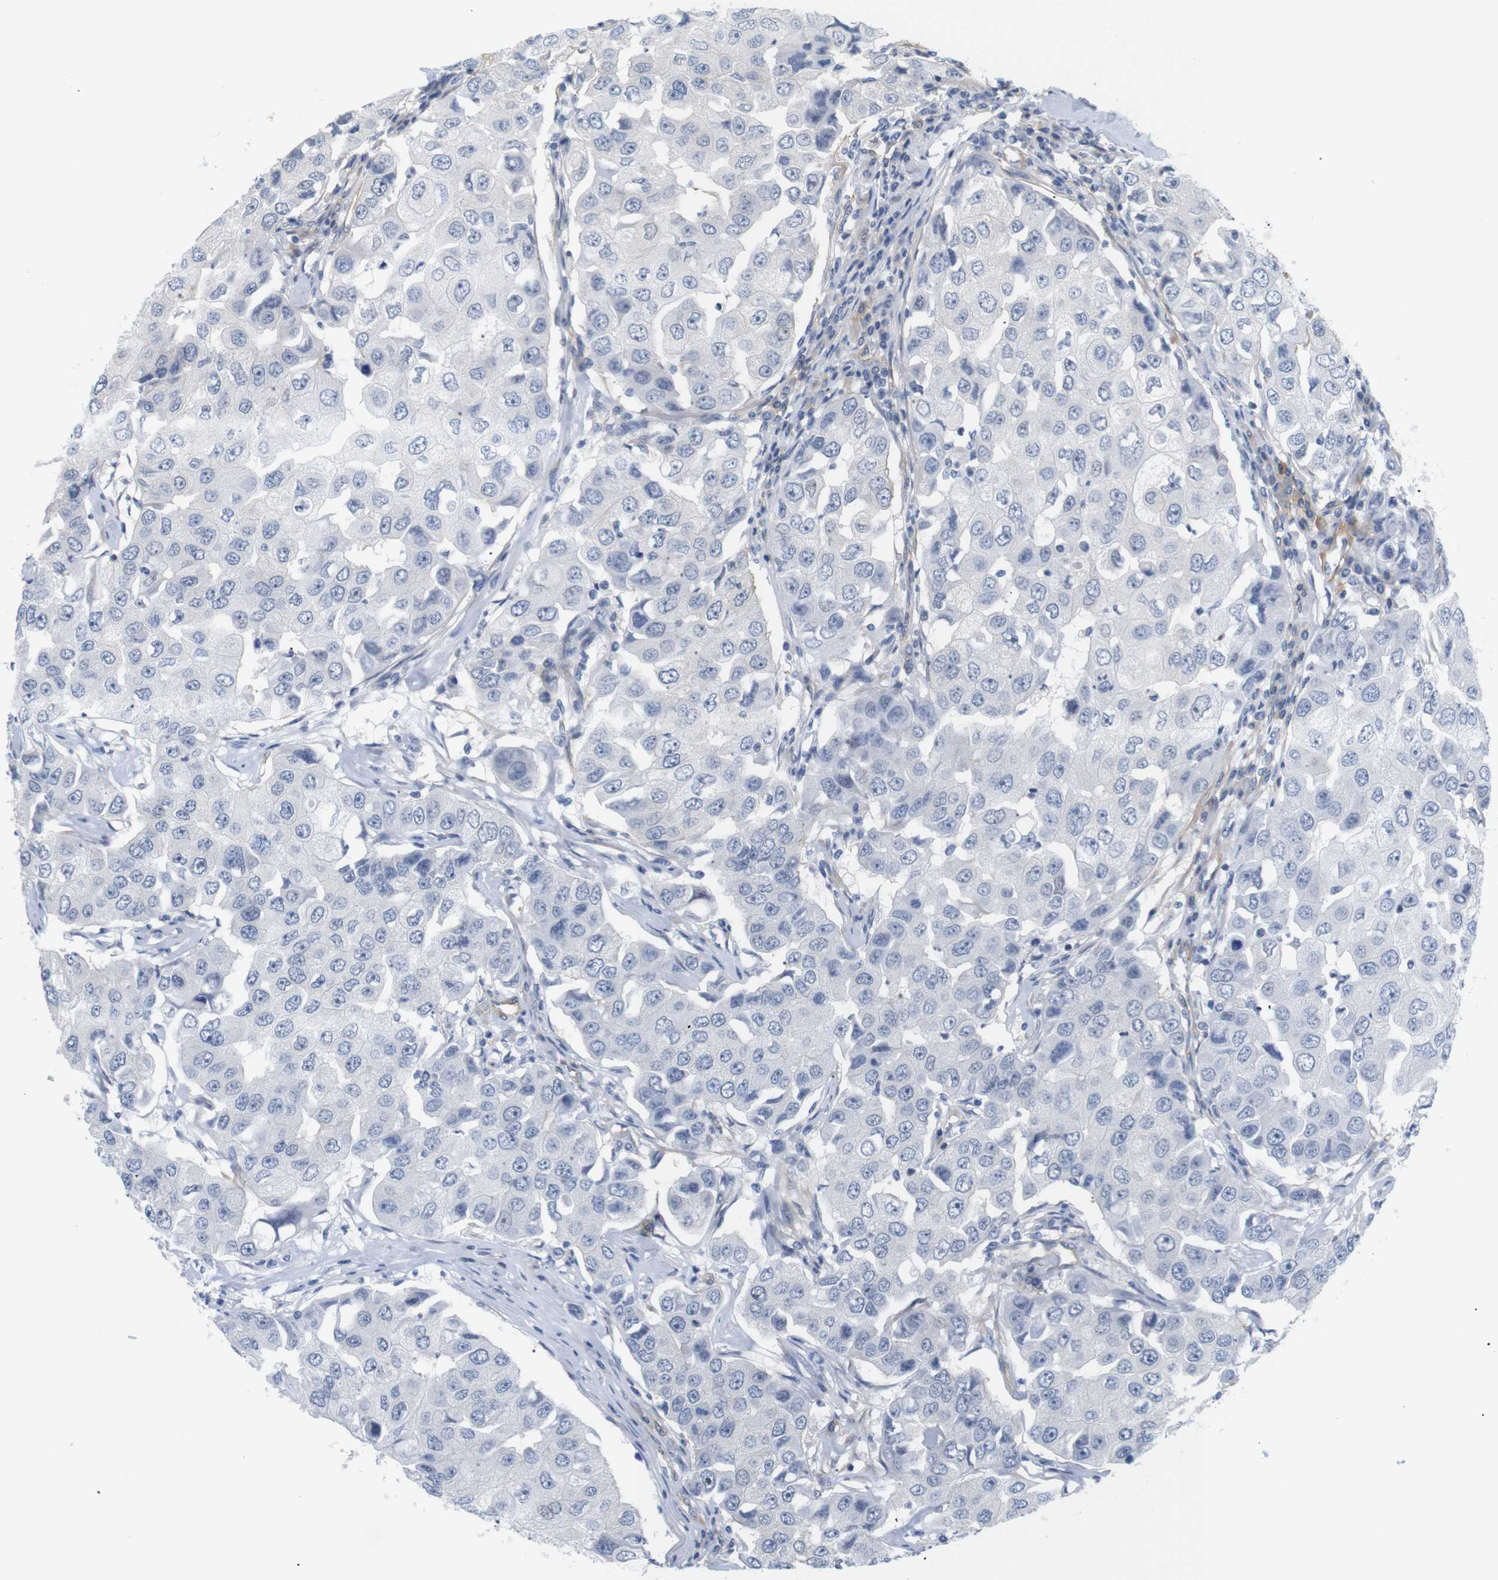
{"staining": {"intensity": "negative", "quantity": "none", "location": "none"}, "tissue": "breast cancer", "cell_type": "Tumor cells", "image_type": "cancer", "snomed": [{"axis": "morphology", "description": "Duct carcinoma"}, {"axis": "topography", "description": "Breast"}], "caption": "Tumor cells show no significant expression in intraductal carcinoma (breast). (DAB IHC, high magnification).", "gene": "STMN3", "patient": {"sex": "female", "age": 27}}